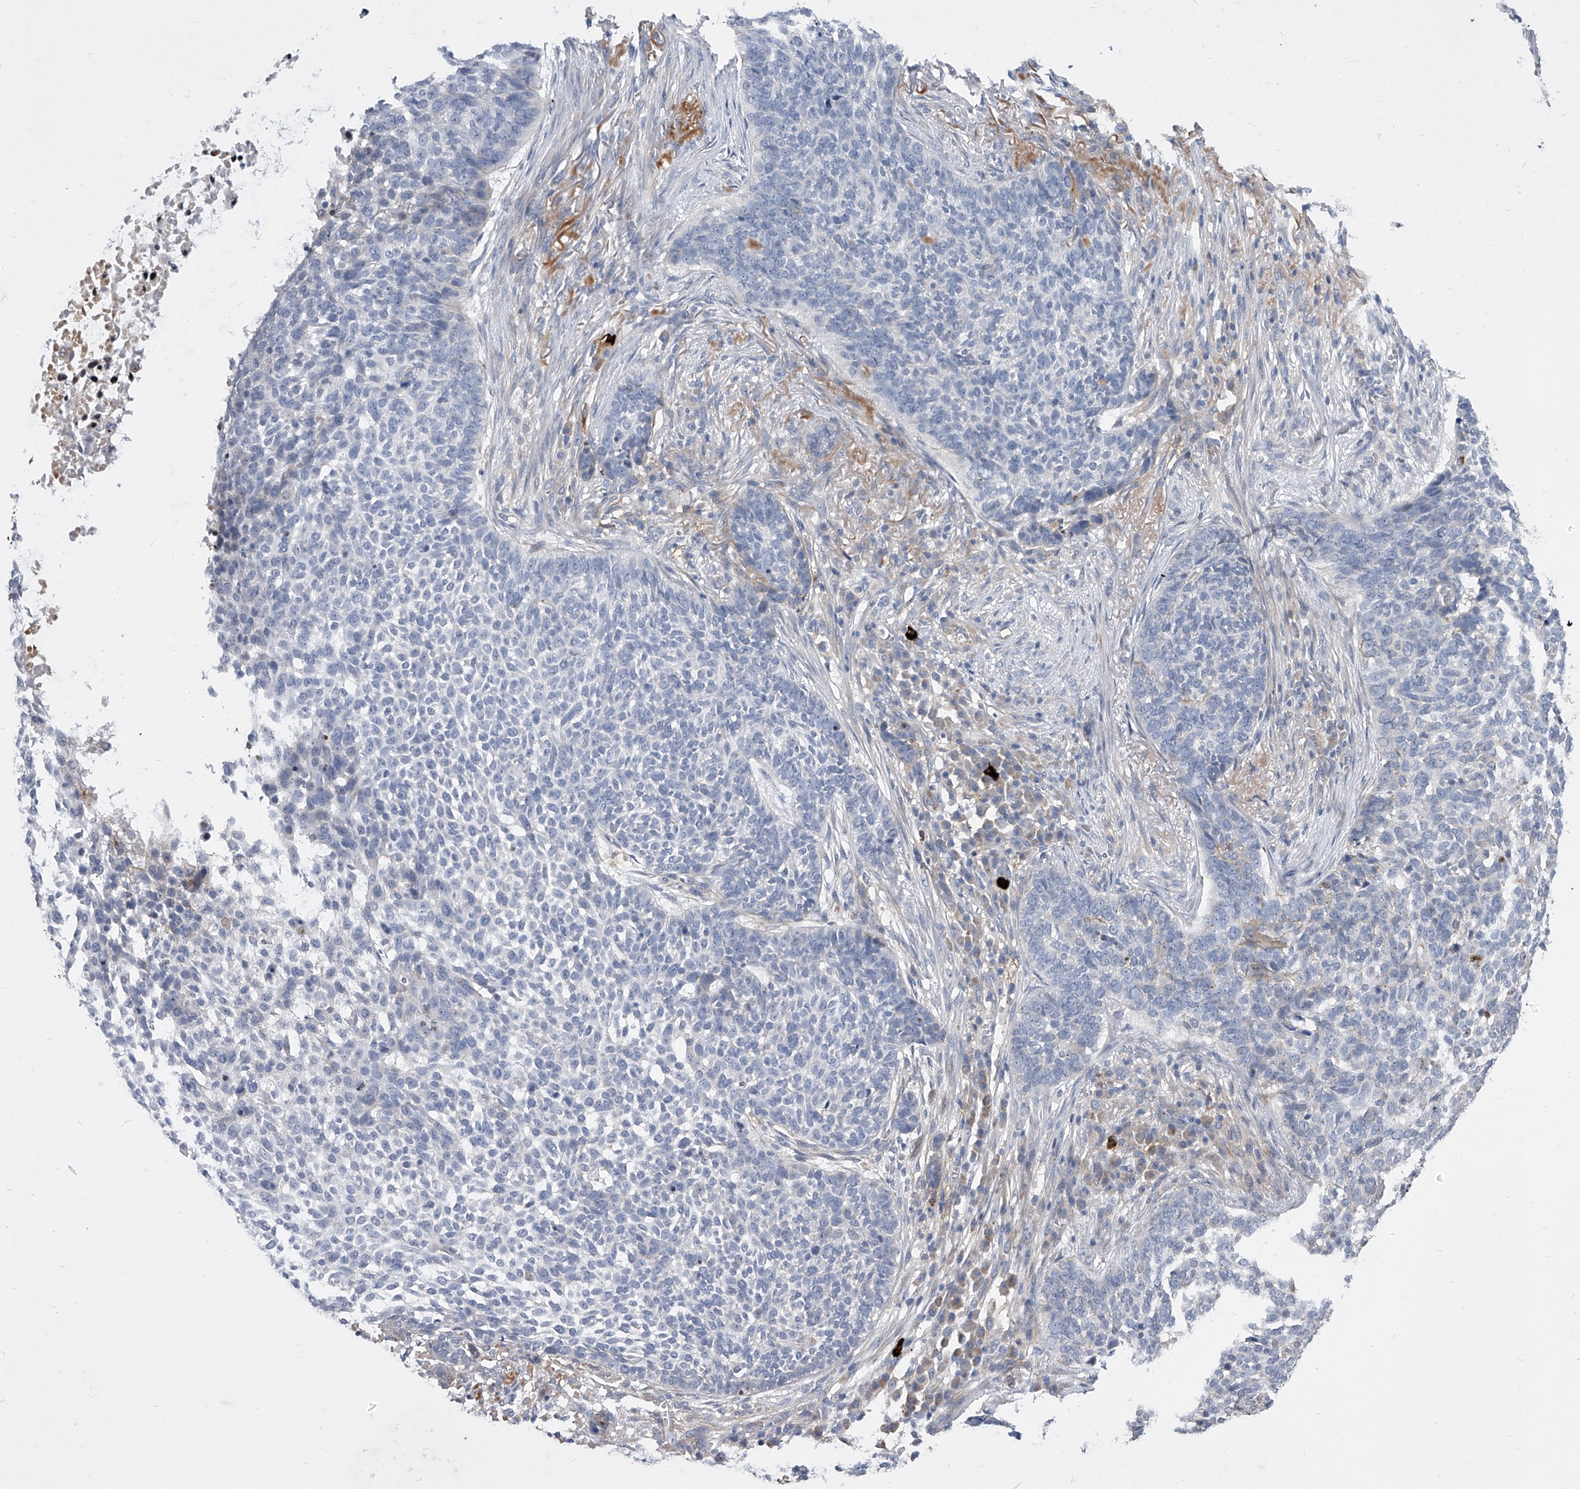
{"staining": {"intensity": "negative", "quantity": "none", "location": "none"}, "tissue": "skin cancer", "cell_type": "Tumor cells", "image_type": "cancer", "snomed": [{"axis": "morphology", "description": "Basal cell carcinoma"}, {"axis": "topography", "description": "Skin"}], "caption": "Skin cancer was stained to show a protein in brown. There is no significant staining in tumor cells.", "gene": "MINDY4", "patient": {"sex": "male", "age": 85}}